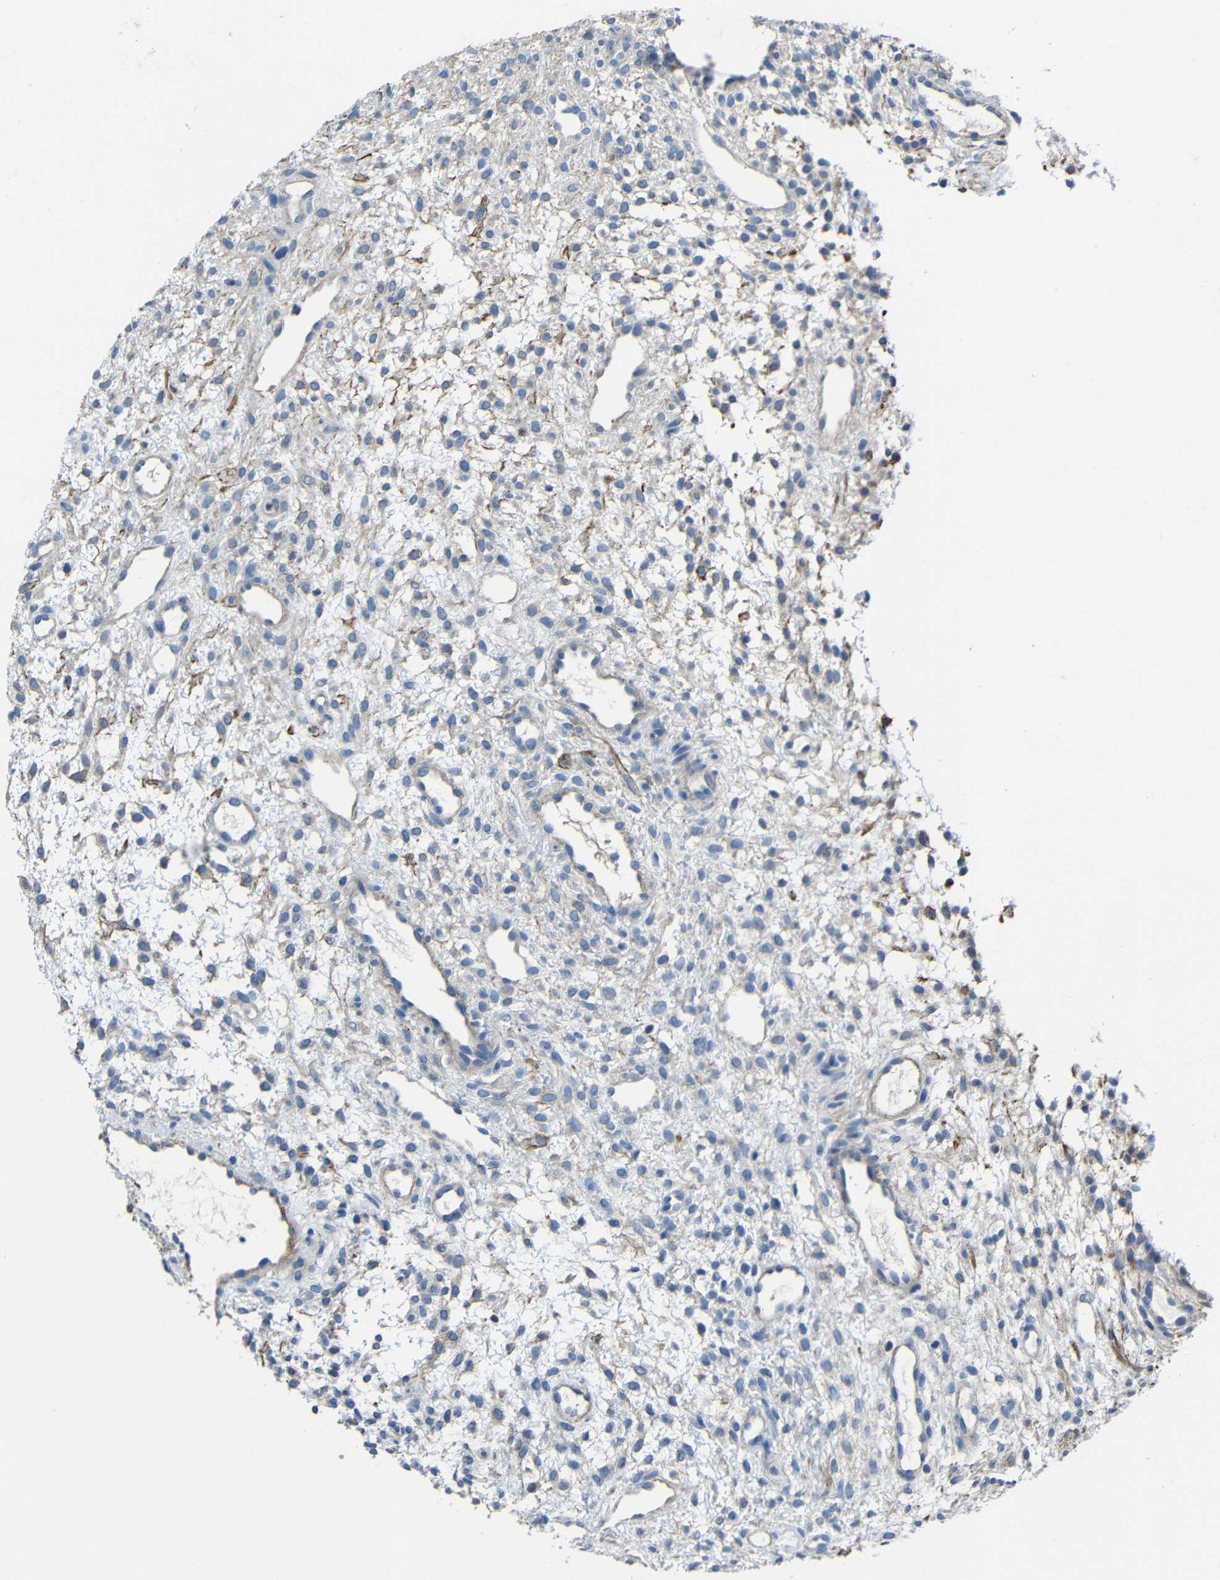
{"staining": {"intensity": "weak", "quantity": "<25%", "location": "cytoplasmic/membranous"}, "tissue": "ovary", "cell_type": "Ovarian stroma cells", "image_type": "normal", "snomed": [{"axis": "morphology", "description": "Normal tissue, NOS"}, {"axis": "morphology", "description": "Cyst, NOS"}, {"axis": "topography", "description": "Ovary"}], "caption": "A high-resolution histopathology image shows immunohistochemistry (IHC) staining of normal ovary, which shows no significant staining in ovarian stroma cells.", "gene": "GDI1", "patient": {"sex": "female", "age": 18}}